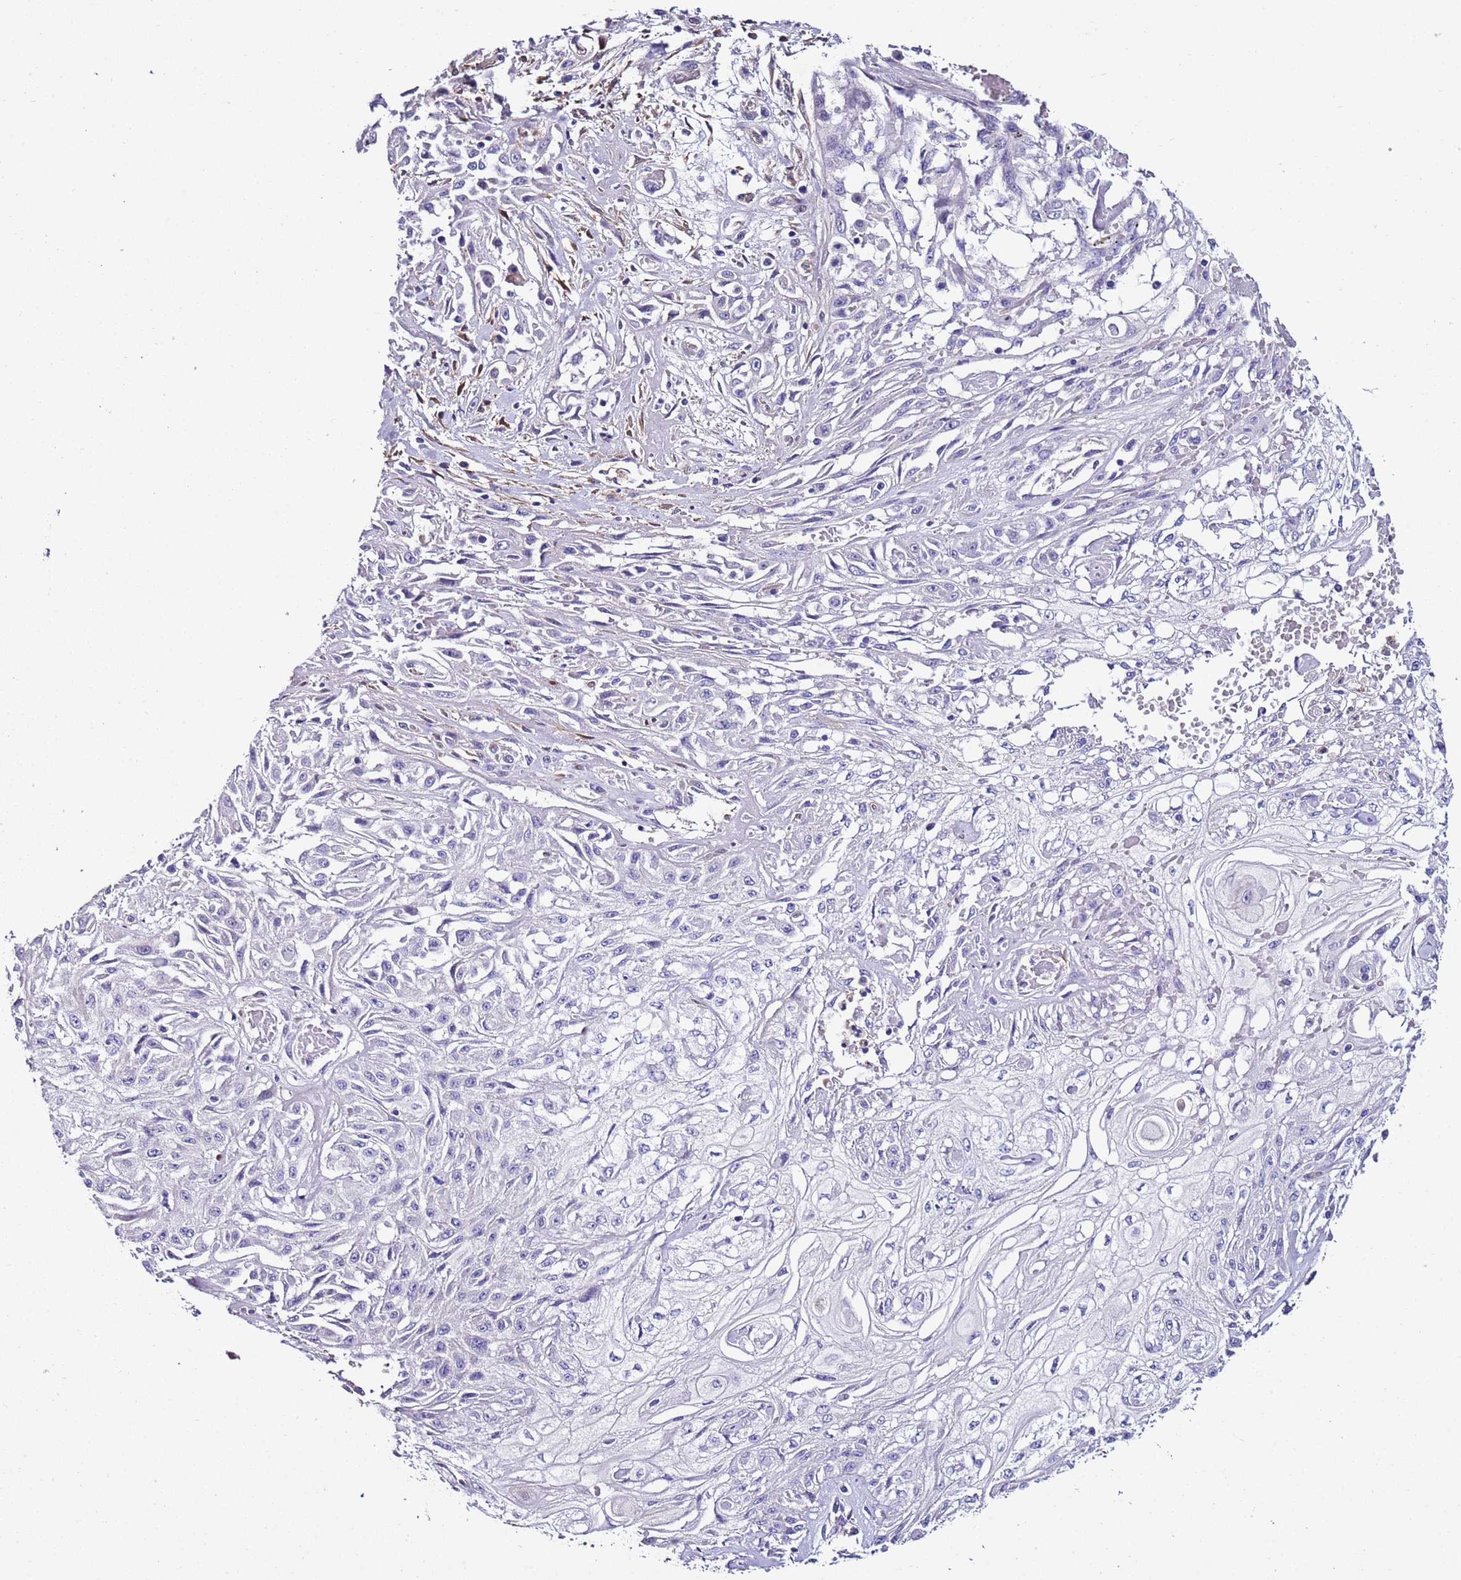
{"staining": {"intensity": "negative", "quantity": "none", "location": "none"}, "tissue": "skin cancer", "cell_type": "Tumor cells", "image_type": "cancer", "snomed": [{"axis": "morphology", "description": "Squamous cell carcinoma, NOS"}, {"axis": "morphology", "description": "Squamous cell carcinoma, metastatic, NOS"}, {"axis": "topography", "description": "Skin"}, {"axis": "topography", "description": "Lymph node"}], "caption": "Immunohistochemical staining of human metastatic squamous cell carcinoma (skin) reveals no significant staining in tumor cells.", "gene": "FAM174C", "patient": {"sex": "male", "age": 75}}